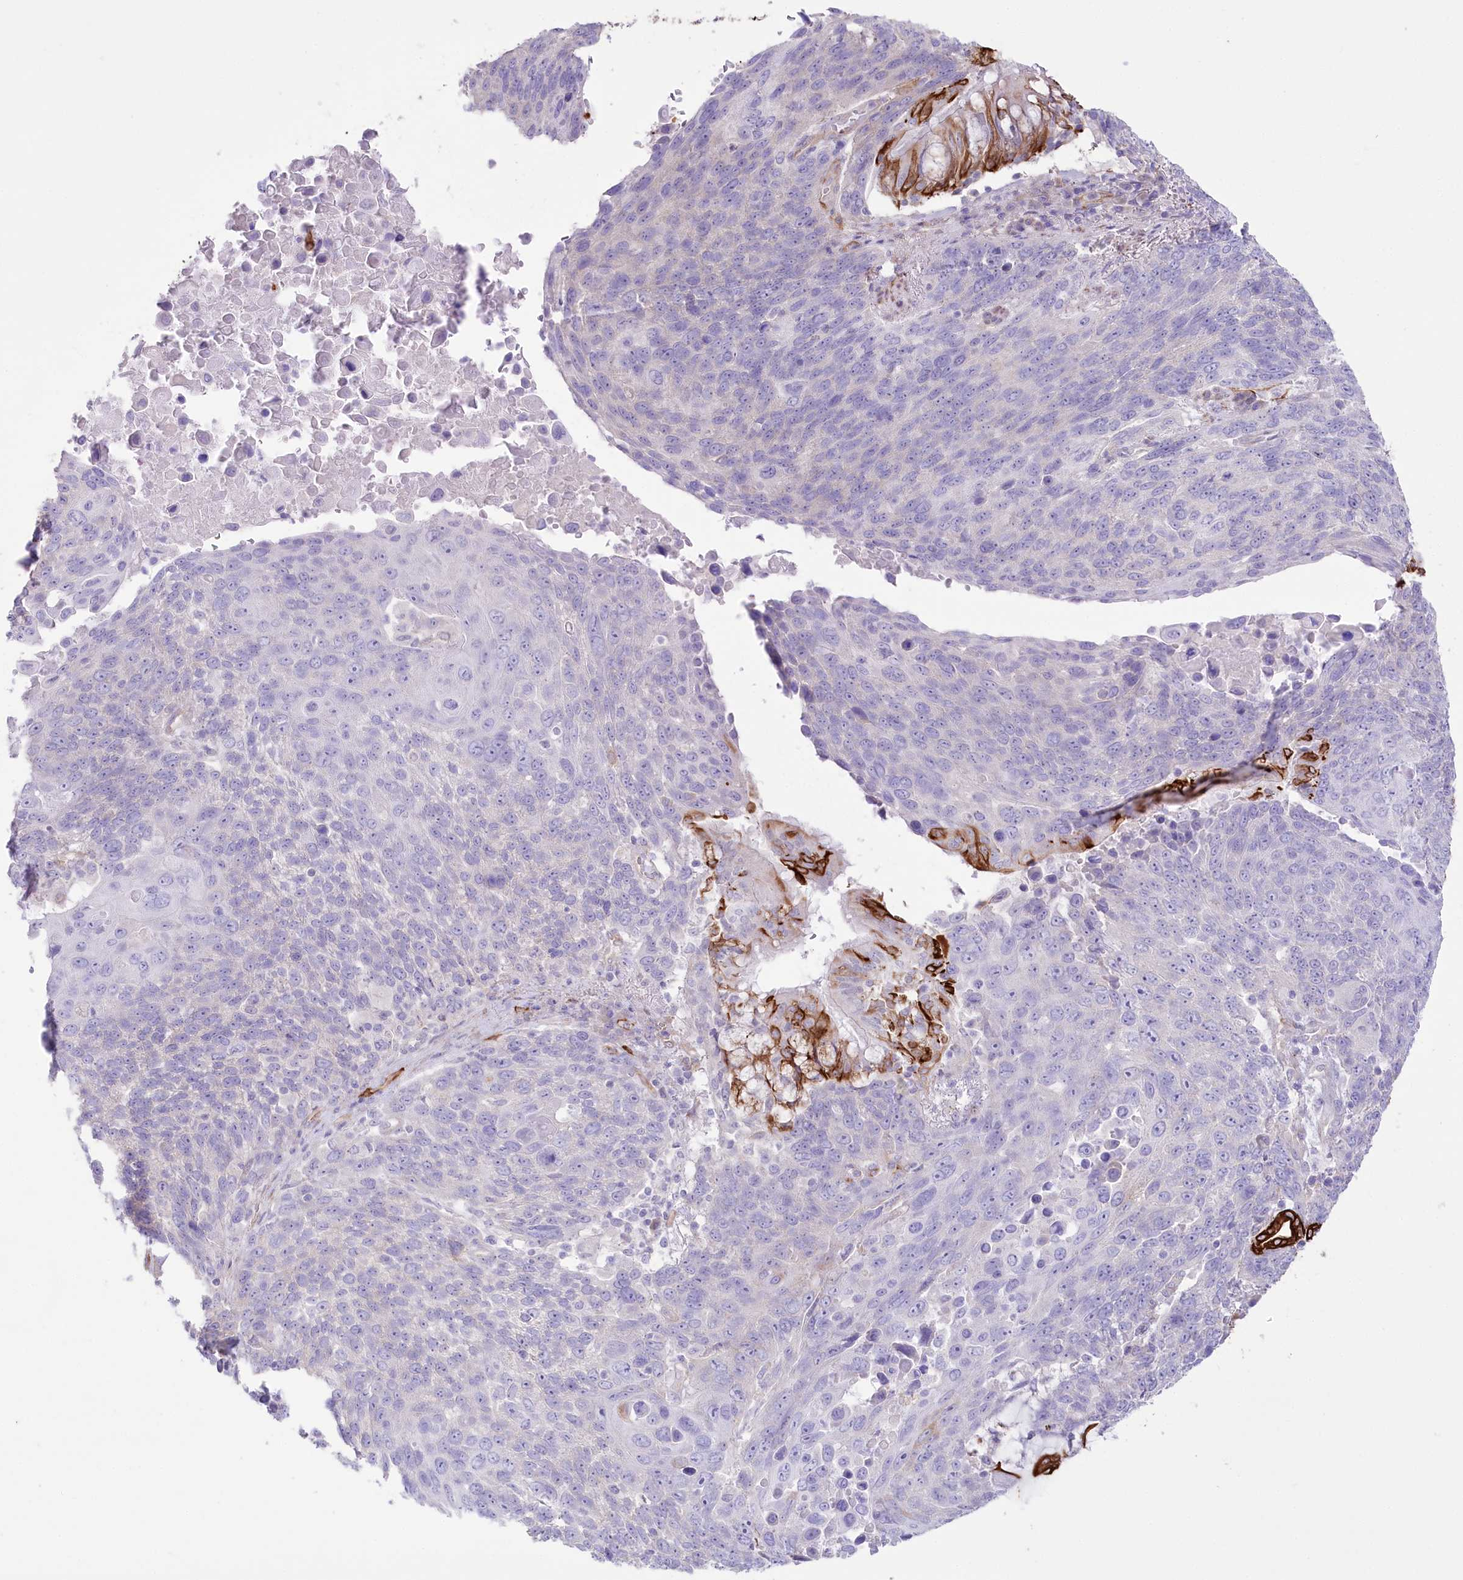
{"staining": {"intensity": "negative", "quantity": "none", "location": "none"}, "tissue": "lung cancer", "cell_type": "Tumor cells", "image_type": "cancer", "snomed": [{"axis": "morphology", "description": "Squamous cell carcinoma, NOS"}, {"axis": "topography", "description": "Lung"}], "caption": "Immunohistochemical staining of squamous cell carcinoma (lung) displays no significant positivity in tumor cells.", "gene": "SLC39A10", "patient": {"sex": "male", "age": 66}}